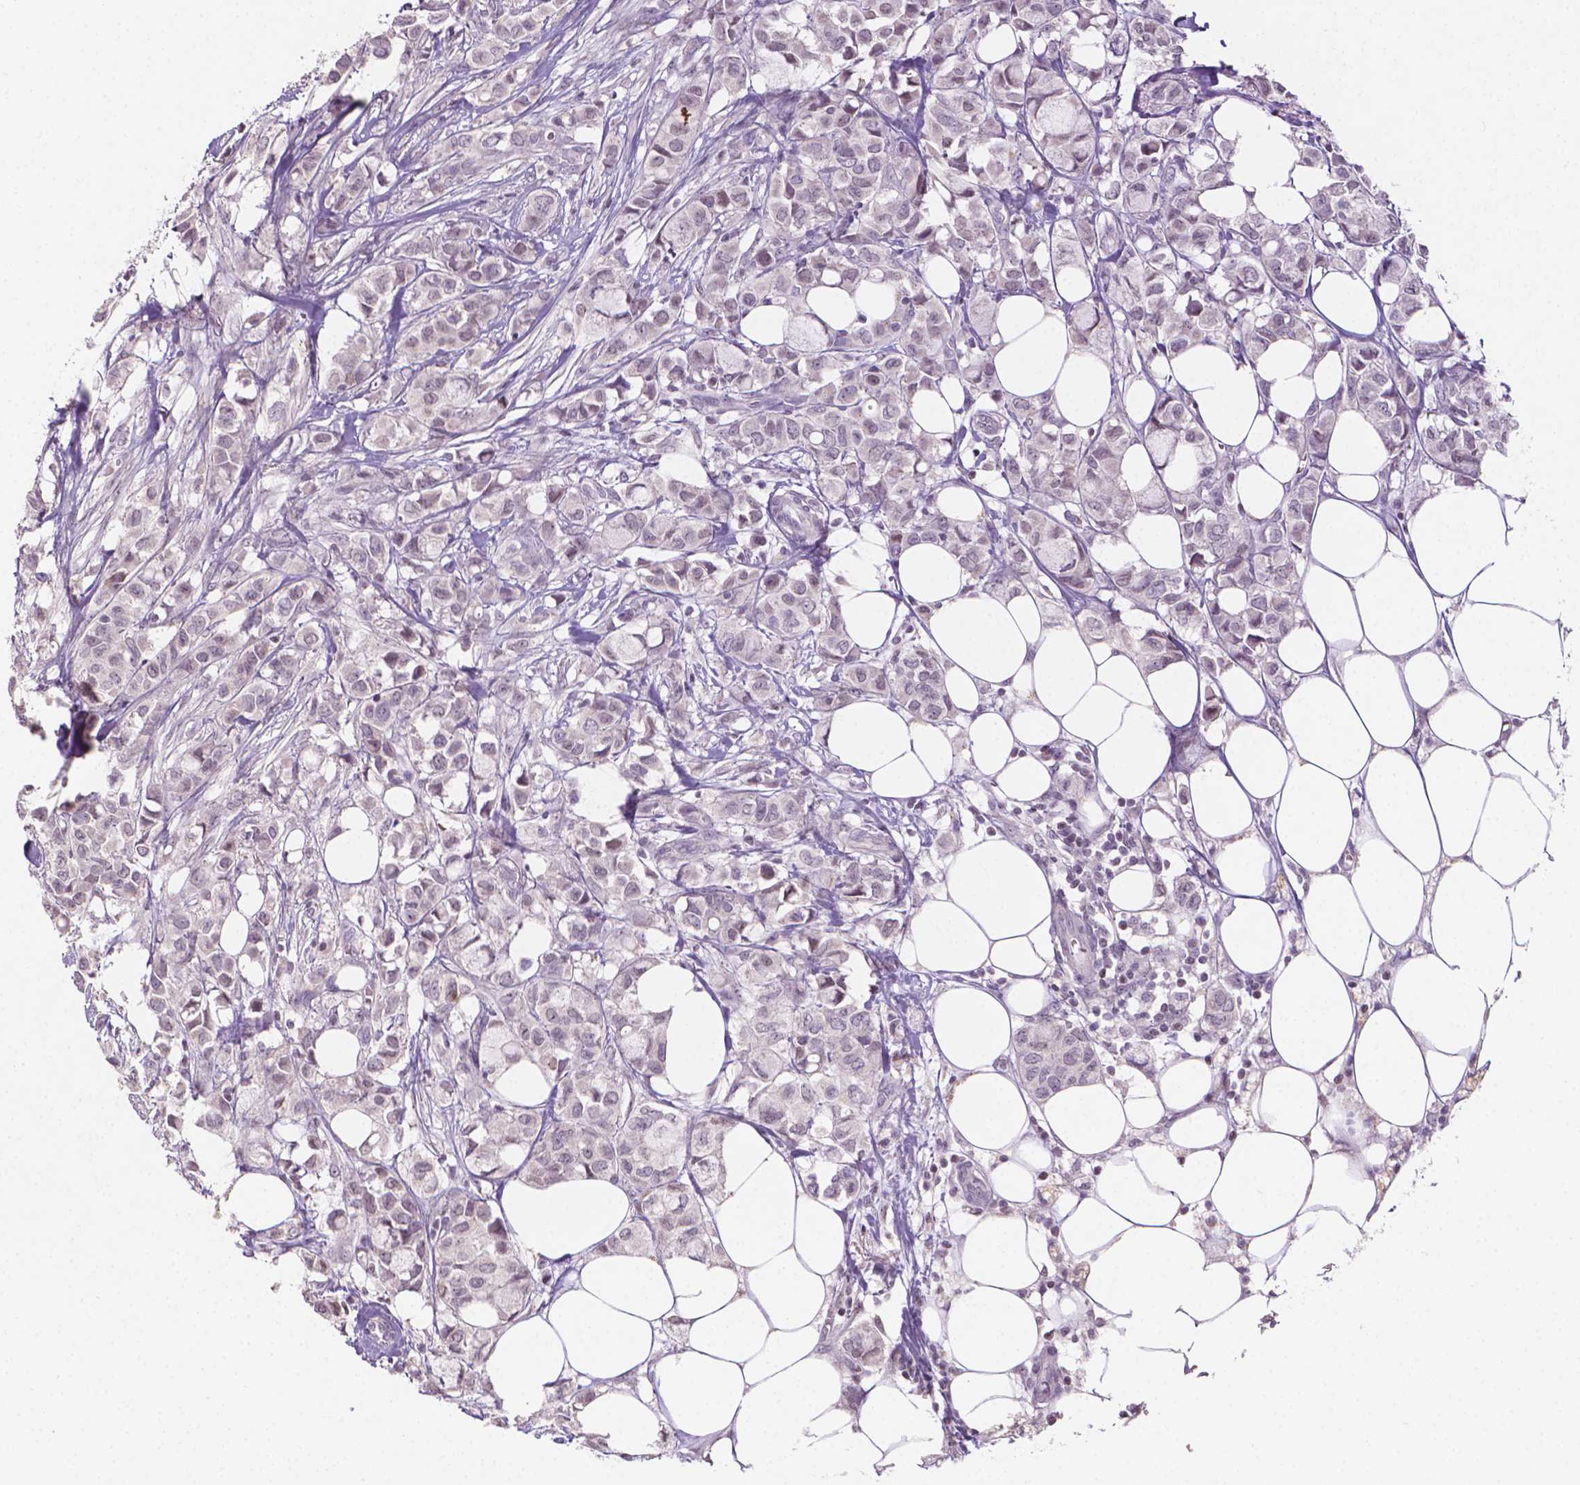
{"staining": {"intensity": "negative", "quantity": "none", "location": "none"}, "tissue": "breast cancer", "cell_type": "Tumor cells", "image_type": "cancer", "snomed": [{"axis": "morphology", "description": "Duct carcinoma"}, {"axis": "topography", "description": "Breast"}], "caption": "Immunohistochemical staining of breast intraductal carcinoma shows no significant expression in tumor cells.", "gene": "NCAN", "patient": {"sex": "female", "age": 85}}